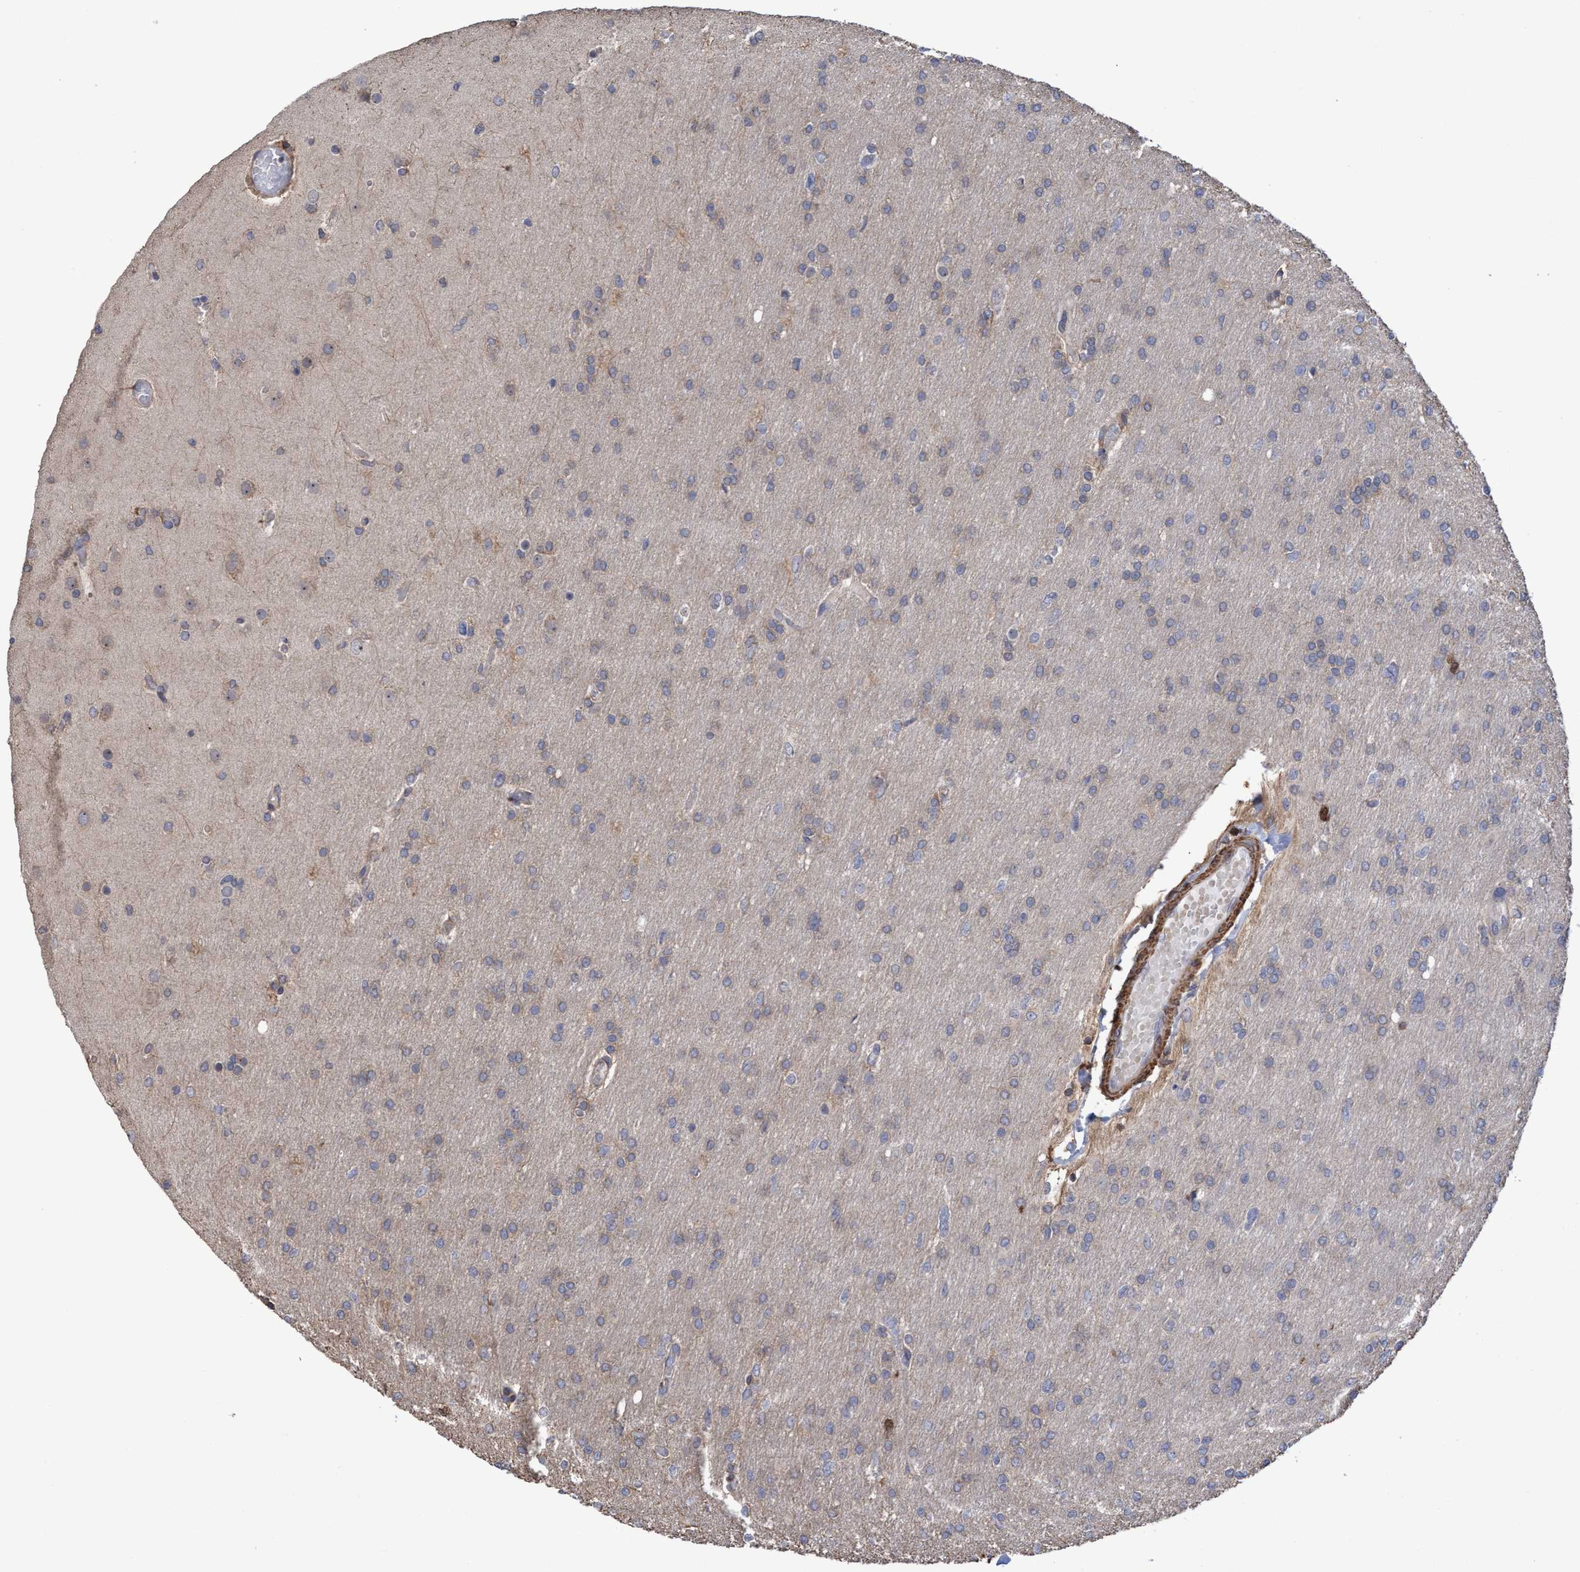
{"staining": {"intensity": "weak", "quantity": "<25%", "location": "cytoplasmic/membranous"}, "tissue": "glioma", "cell_type": "Tumor cells", "image_type": "cancer", "snomed": [{"axis": "morphology", "description": "Glioma, malignant, High grade"}, {"axis": "topography", "description": "Cerebral cortex"}], "caption": "Malignant high-grade glioma was stained to show a protein in brown. There is no significant staining in tumor cells. (Stains: DAB (3,3'-diaminobenzidine) immunohistochemistry with hematoxylin counter stain, Microscopy: brightfield microscopy at high magnification).", "gene": "SLBP", "patient": {"sex": "female", "age": 36}}